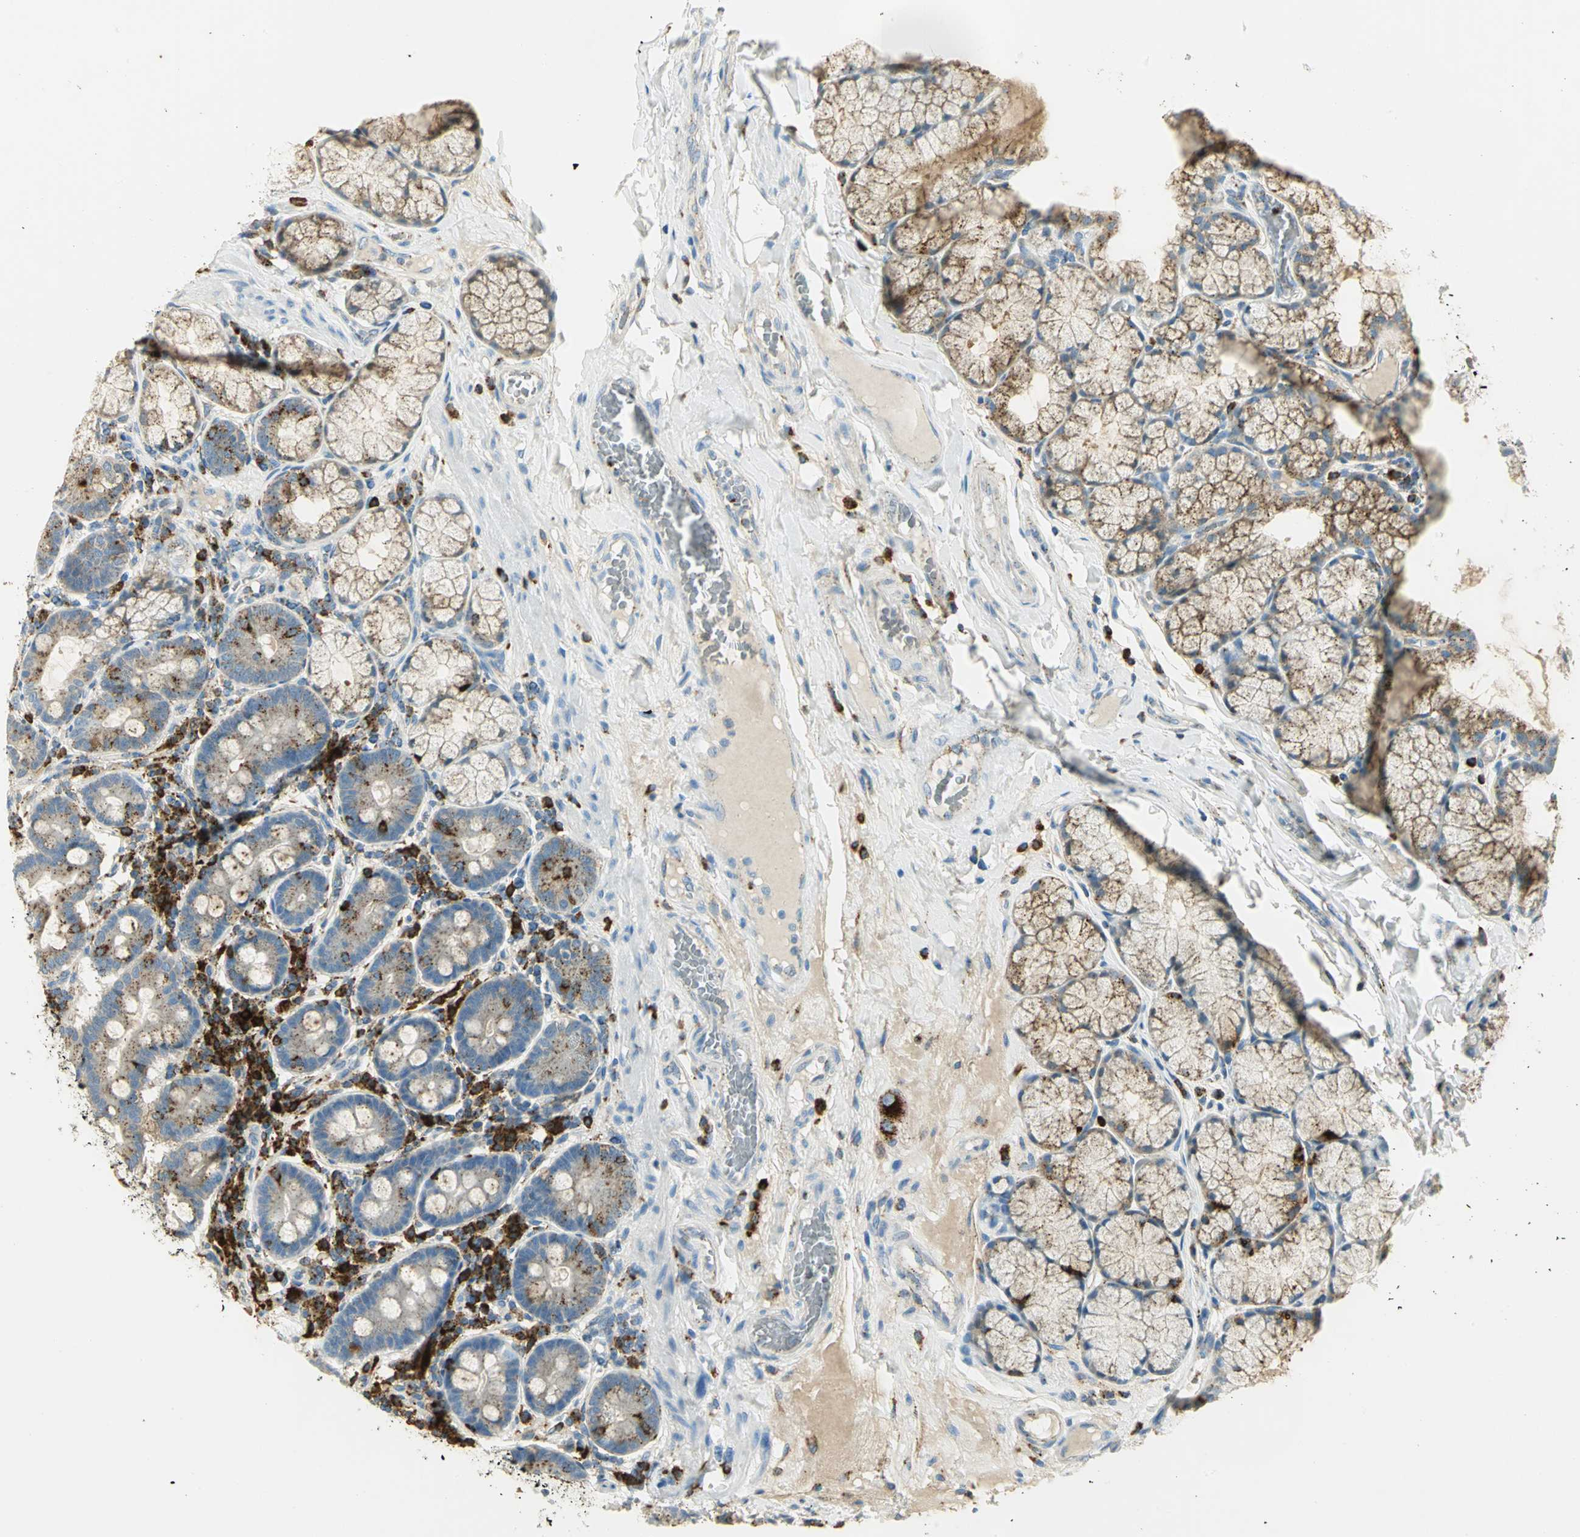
{"staining": {"intensity": "strong", "quantity": "25%-75%", "location": "cytoplasmic/membranous"}, "tissue": "duodenum", "cell_type": "Glandular cells", "image_type": "normal", "snomed": [{"axis": "morphology", "description": "Normal tissue, NOS"}, {"axis": "topography", "description": "Duodenum"}], "caption": "Human duodenum stained with a brown dye reveals strong cytoplasmic/membranous positive staining in approximately 25%-75% of glandular cells.", "gene": "ARSA", "patient": {"sex": "male", "age": 50}}